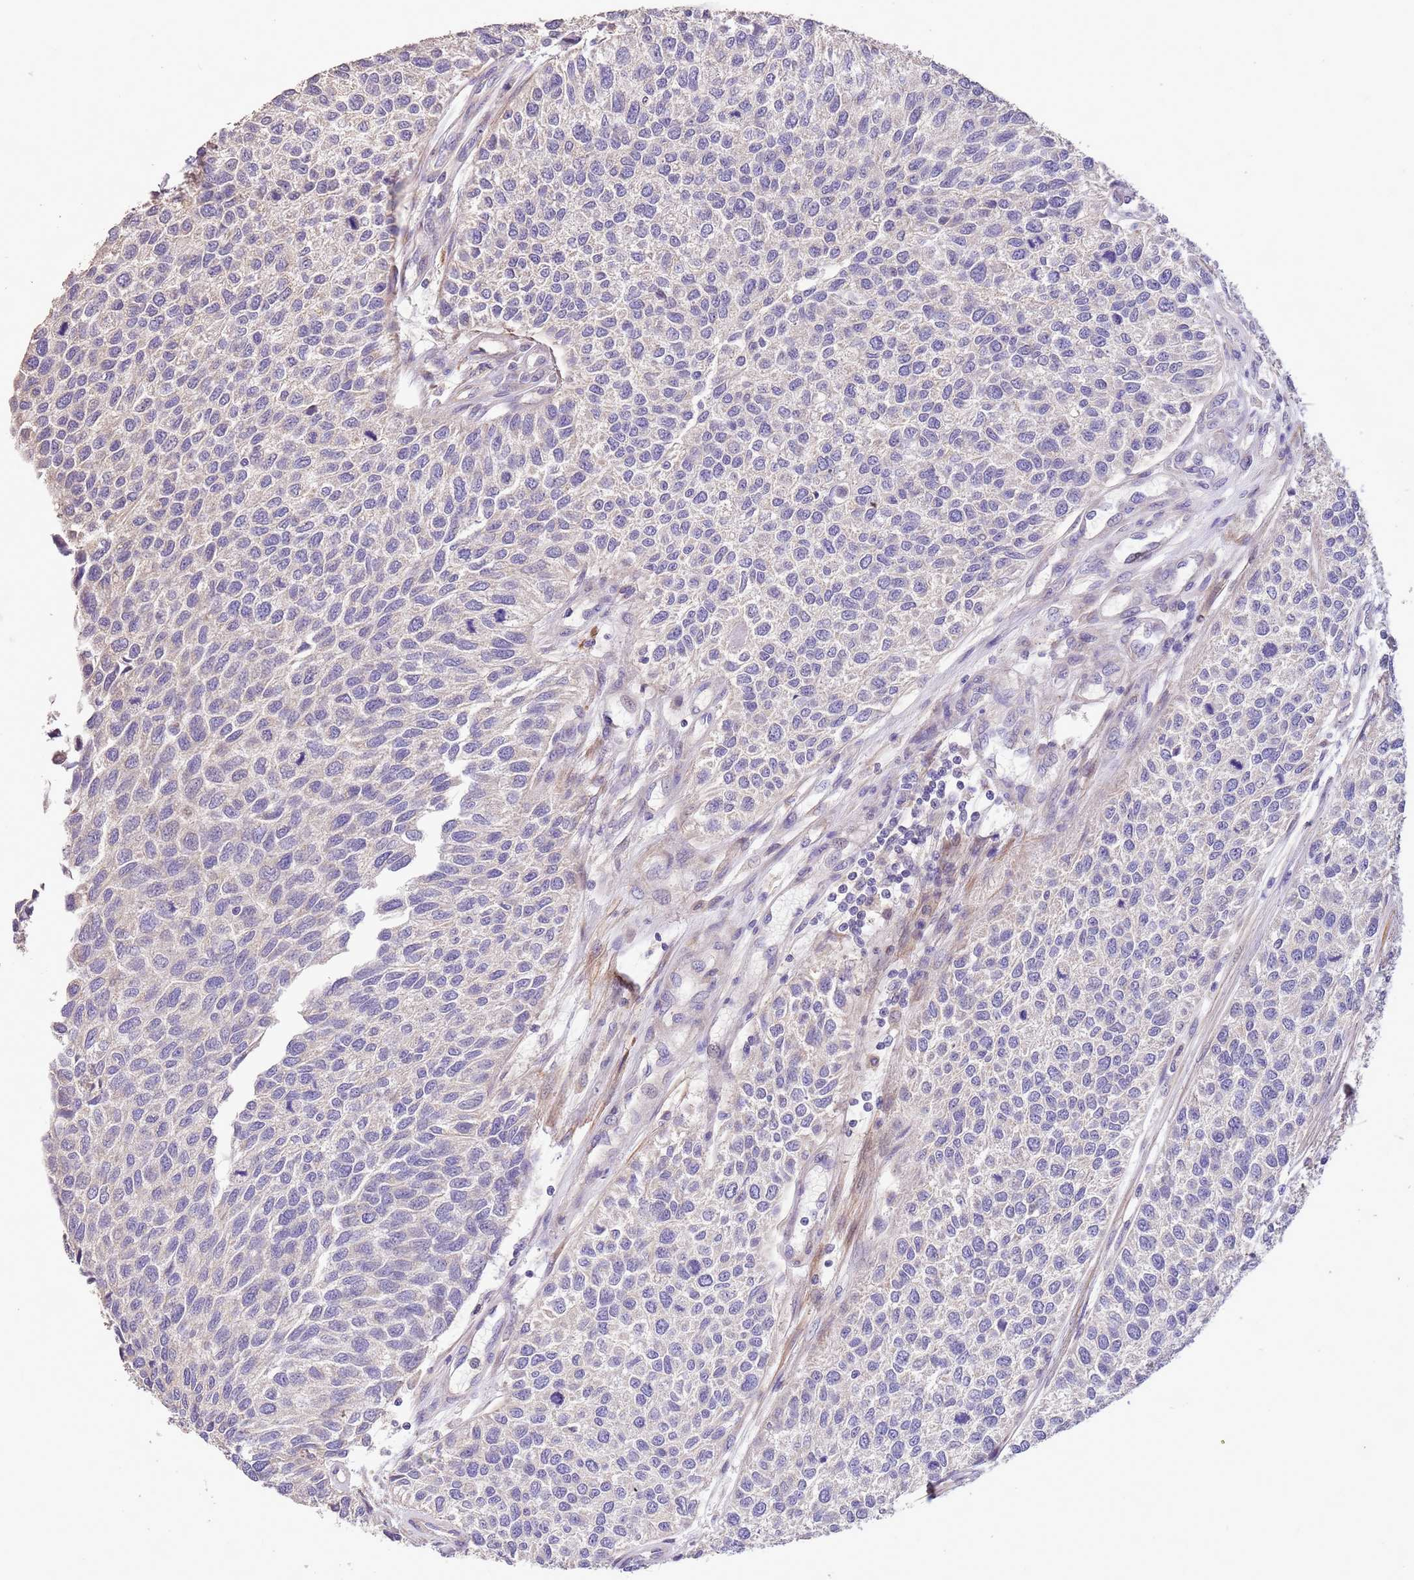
{"staining": {"intensity": "negative", "quantity": "none", "location": "none"}, "tissue": "urothelial cancer", "cell_type": "Tumor cells", "image_type": "cancer", "snomed": [{"axis": "morphology", "description": "Urothelial carcinoma, NOS"}, {"axis": "topography", "description": "Urinary bladder"}], "caption": "An IHC micrograph of urothelial cancer is shown. There is no staining in tumor cells of urothelial cancer.", "gene": "PIGA", "patient": {"sex": "male", "age": 55}}